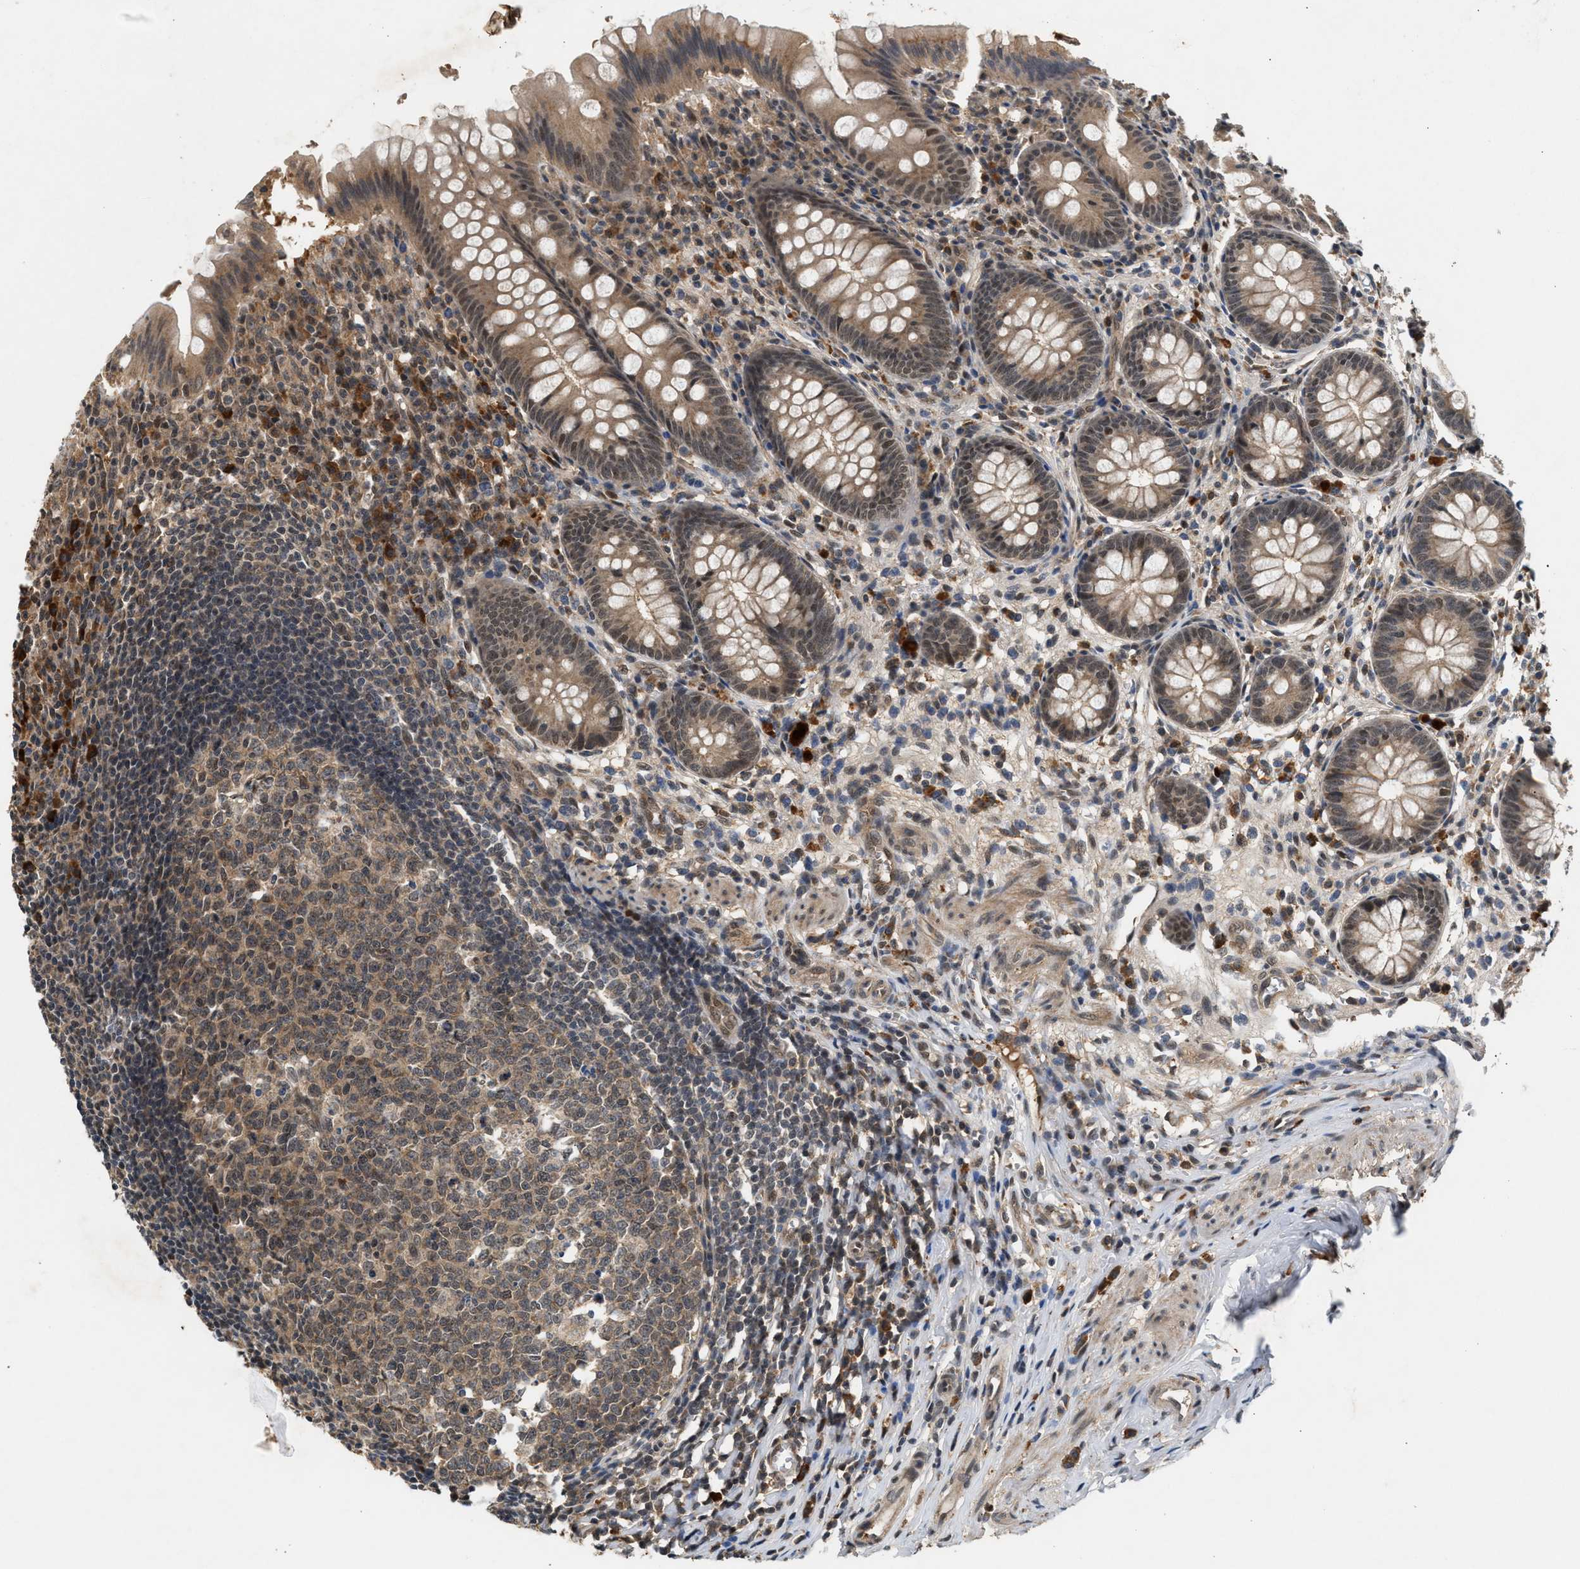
{"staining": {"intensity": "moderate", "quantity": ">75%", "location": "cytoplasmic/membranous,nuclear"}, "tissue": "appendix", "cell_type": "Glandular cells", "image_type": "normal", "snomed": [{"axis": "morphology", "description": "Normal tissue, NOS"}, {"axis": "topography", "description": "Appendix"}], "caption": "An image of human appendix stained for a protein reveals moderate cytoplasmic/membranous,nuclear brown staining in glandular cells.", "gene": "RUSC2", "patient": {"sex": "male", "age": 56}}